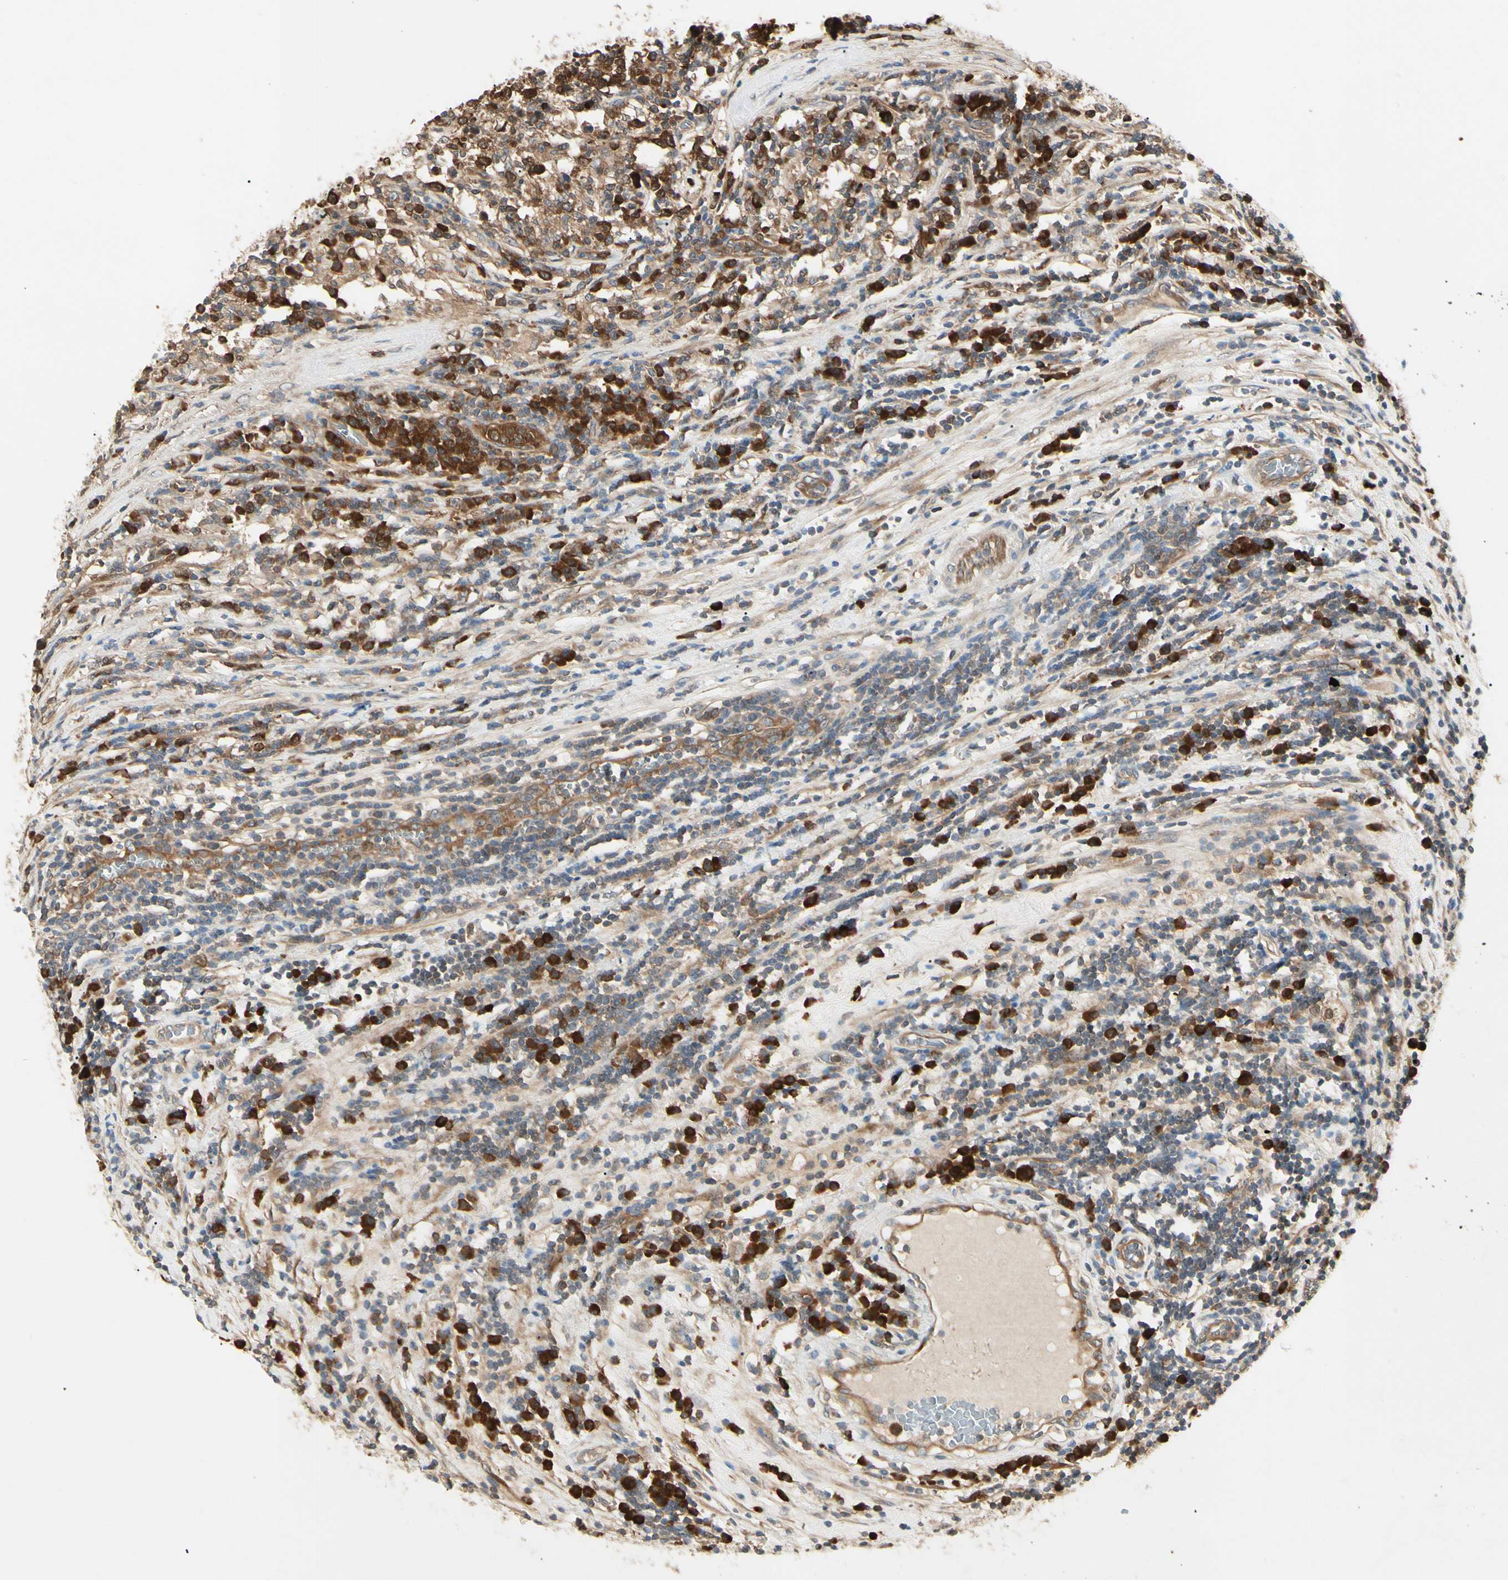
{"staining": {"intensity": "strong", "quantity": ">75%", "location": "cytoplasmic/membranous,nuclear"}, "tissue": "testis cancer", "cell_type": "Tumor cells", "image_type": "cancer", "snomed": [{"axis": "morphology", "description": "Seminoma, NOS"}, {"axis": "topography", "description": "Testis"}], "caption": "Testis cancer stained with DAB (3,3'-diaminobenzidine) IHC exhibits high levels of strong cytoplasmic/membranous and nuclear positivity in about >75% of tumor cells.", "gene": "NME1-NME2", "patient": {"sex": "male", "age": 43}}